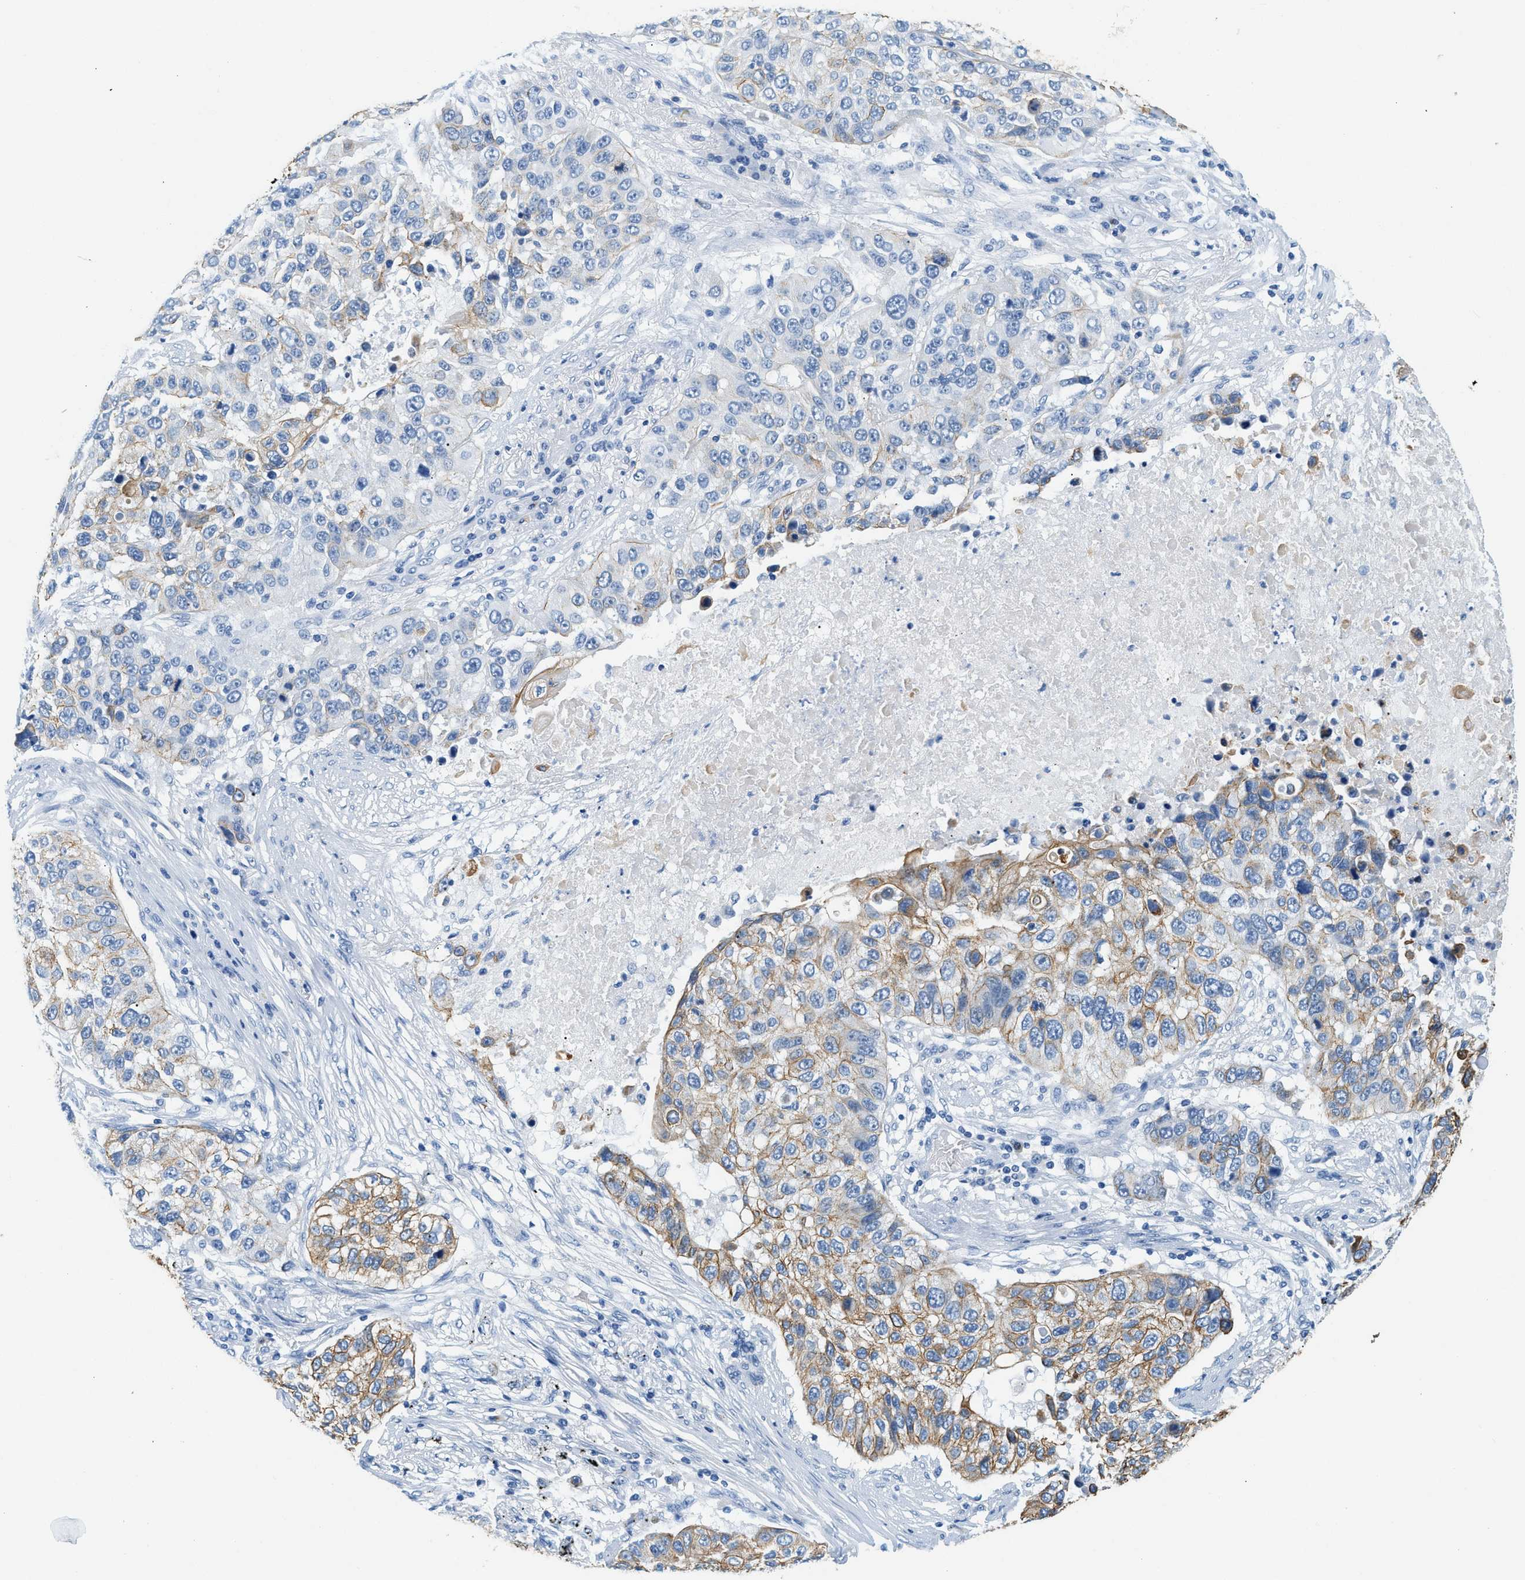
{"staining": {"intensity": "moderate", "quantity": "25%-75%", "location": "cytoplasmic/membranous"}, "tissue": "lung cancer", "cell_type": "Tumor cells", "image_type": "cancer", "snomed": [{"axis": "morphology", "description": "Squamous cell carcinoma, NOS"}, {"axis": "topography", "description": "Lung"}], "caption": "Brown immunohistochemical staining in squamous cell carcinoma (lung) exhibits moderate cytoplasmic/membranous expression in about 25%-75% of tumor cells.", "gene": "STXBP2", "patient": {"sex": "male", "age": 57}}